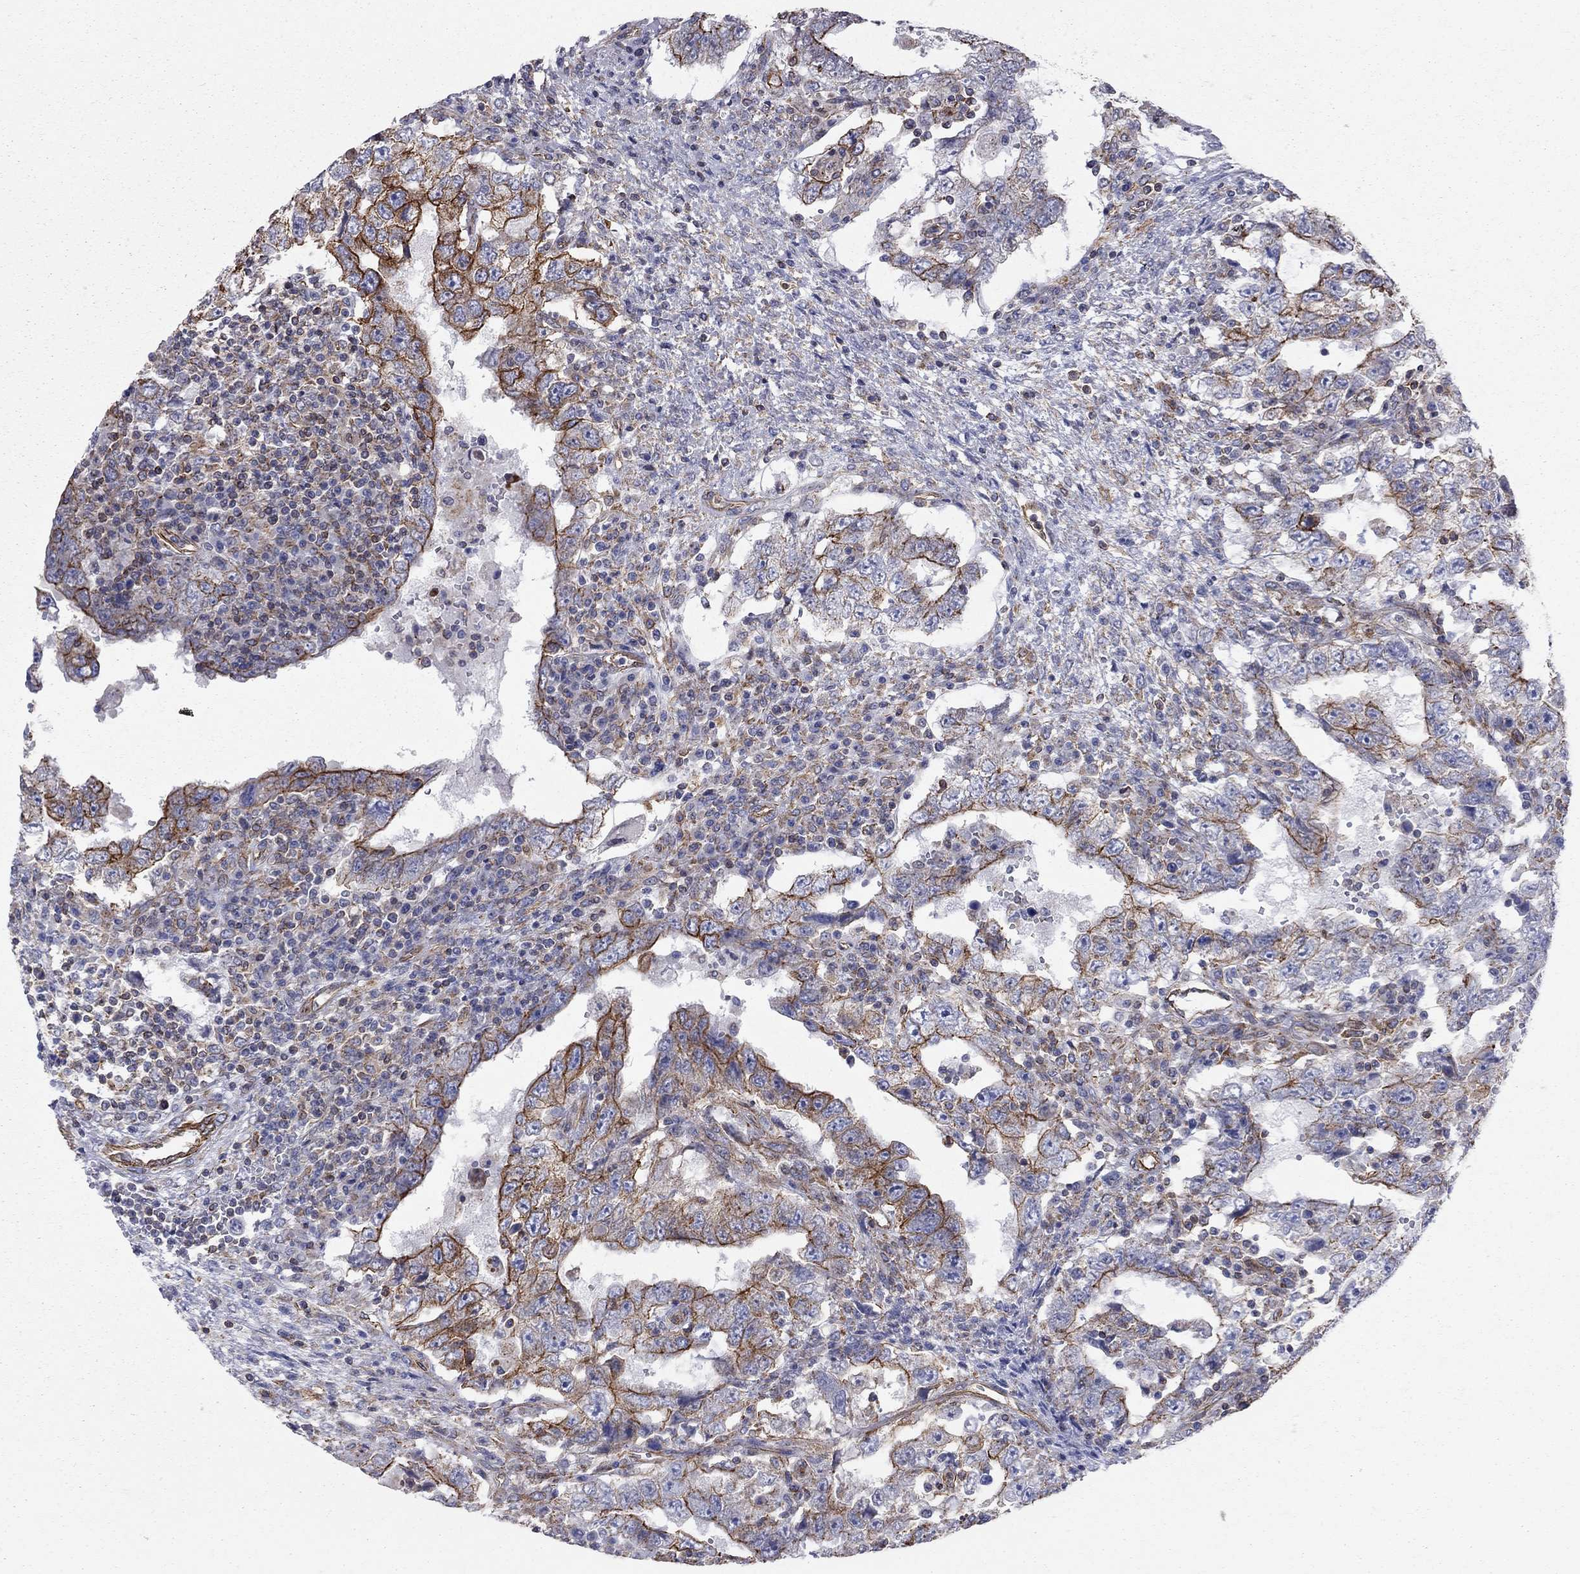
{"staining": {"intensity": "strong", "quantity": "25%-75%", "location": "cytoplasmic/membranous"}, "tissue": "testis cancer", "cell_type": "Tumor cells", "image_type": "cancer", "snomed": [{"axis": "morphology", "description": "Carcinoma, Embryonal, NOS"}, {"axis": "topography", "description": "Testis"}], "caption": "This micrograph reveals IHC staining of human testis embryonal carcinoma, with high strong cytoplasmic/membranous staining in about 25%-75% of tumor cells.", "gene": "BICDL2", "patient": {"sex": "male", "age": 26}}